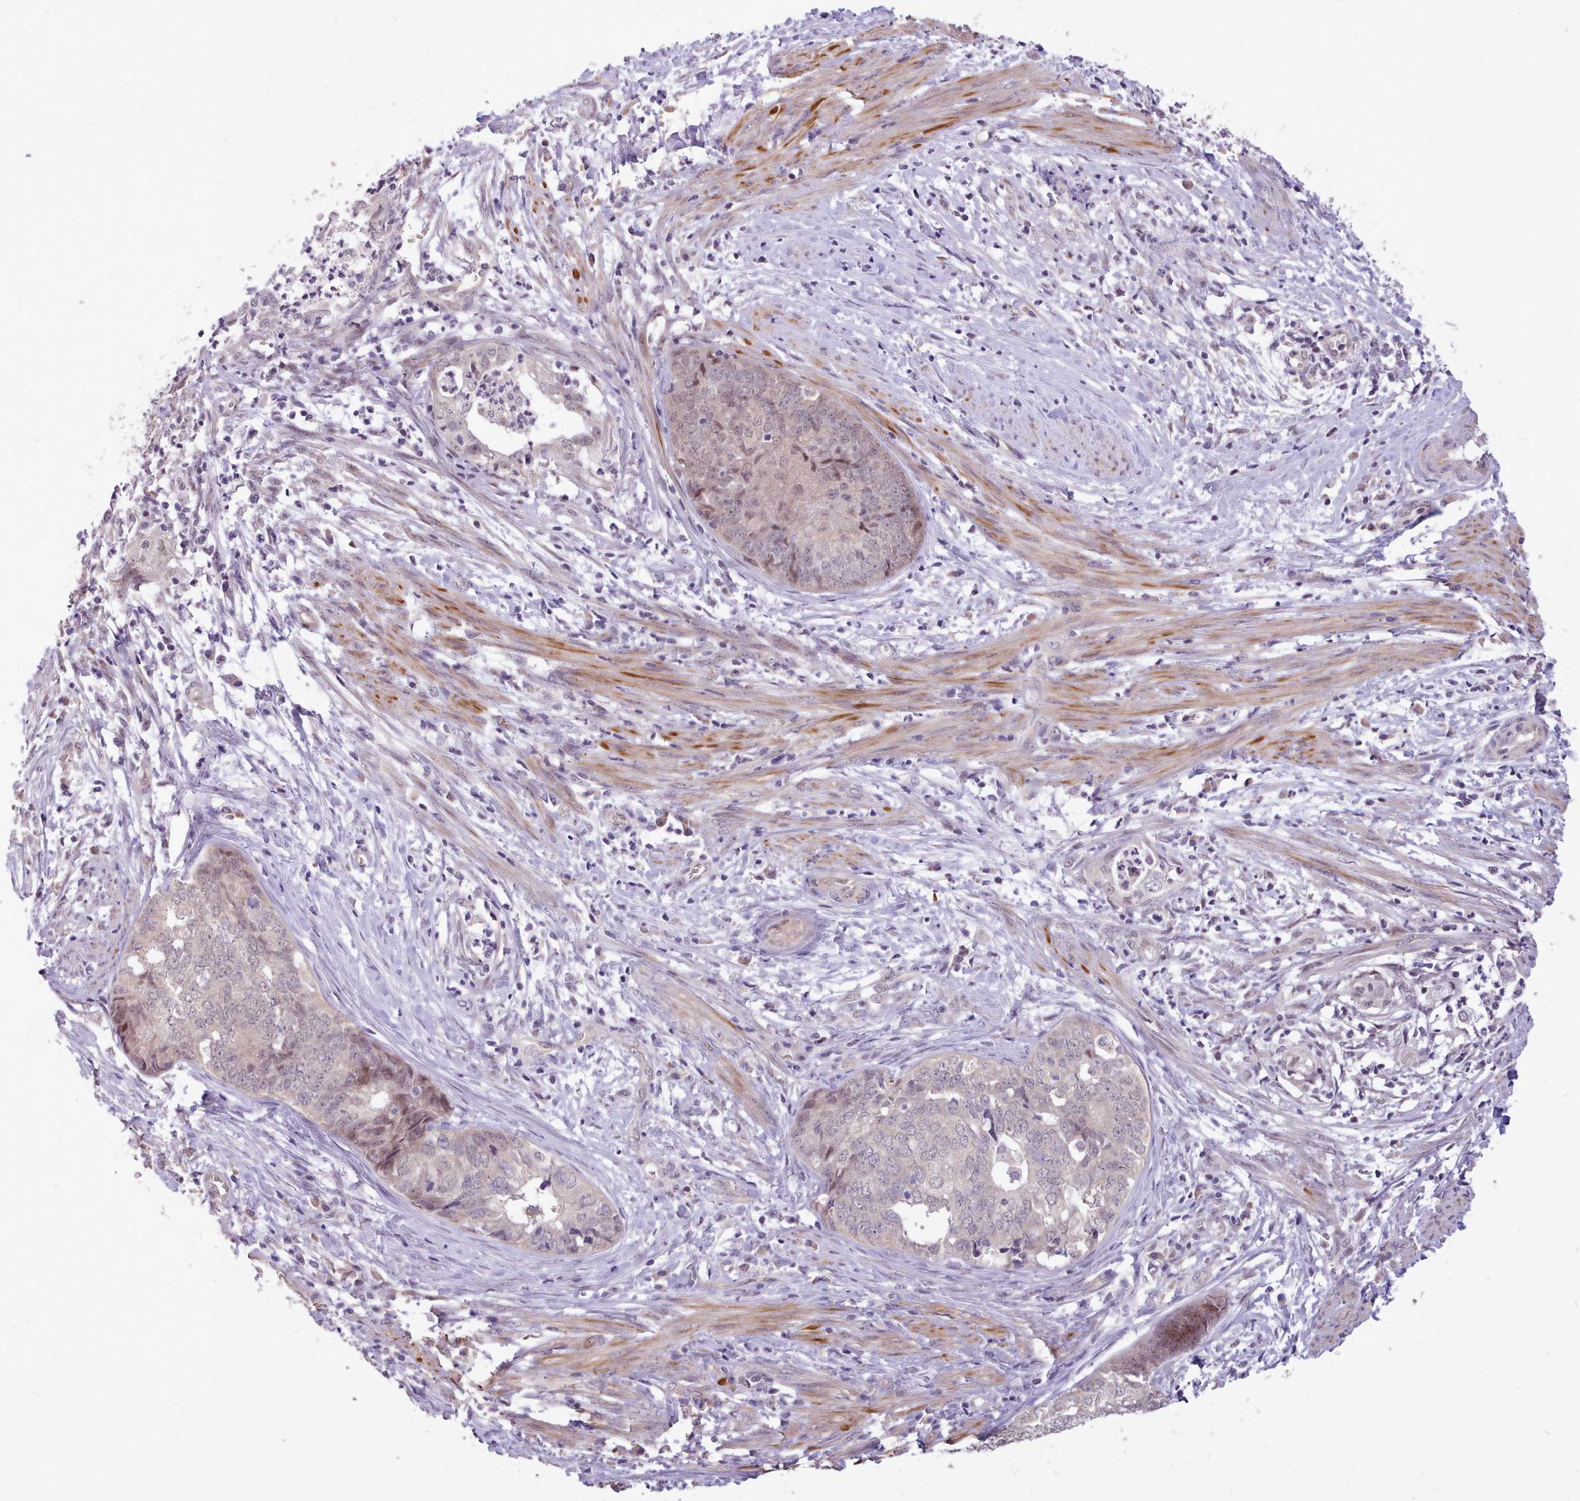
{"staining": {"intensity": "weak", "quantity": "25%-75%", "location": "nuclear"}, "tissue": "endometrial cancer", "cell_type": "Tumor cells", "image_type": "cancer", "snomed": [{"axis": "morphology", "description": "Adenocarcinoma, NOS"}, {"axis": "topography", "description": "Endometrium"}], "caption": "A histopathology image of endometrial cancer (adenocarcinoma) stained for a protein demonstrates weak nuclear brown staining in tumor cells.", "gene": "ZNF607", "patient": {"sex": "female", "age": 68}}